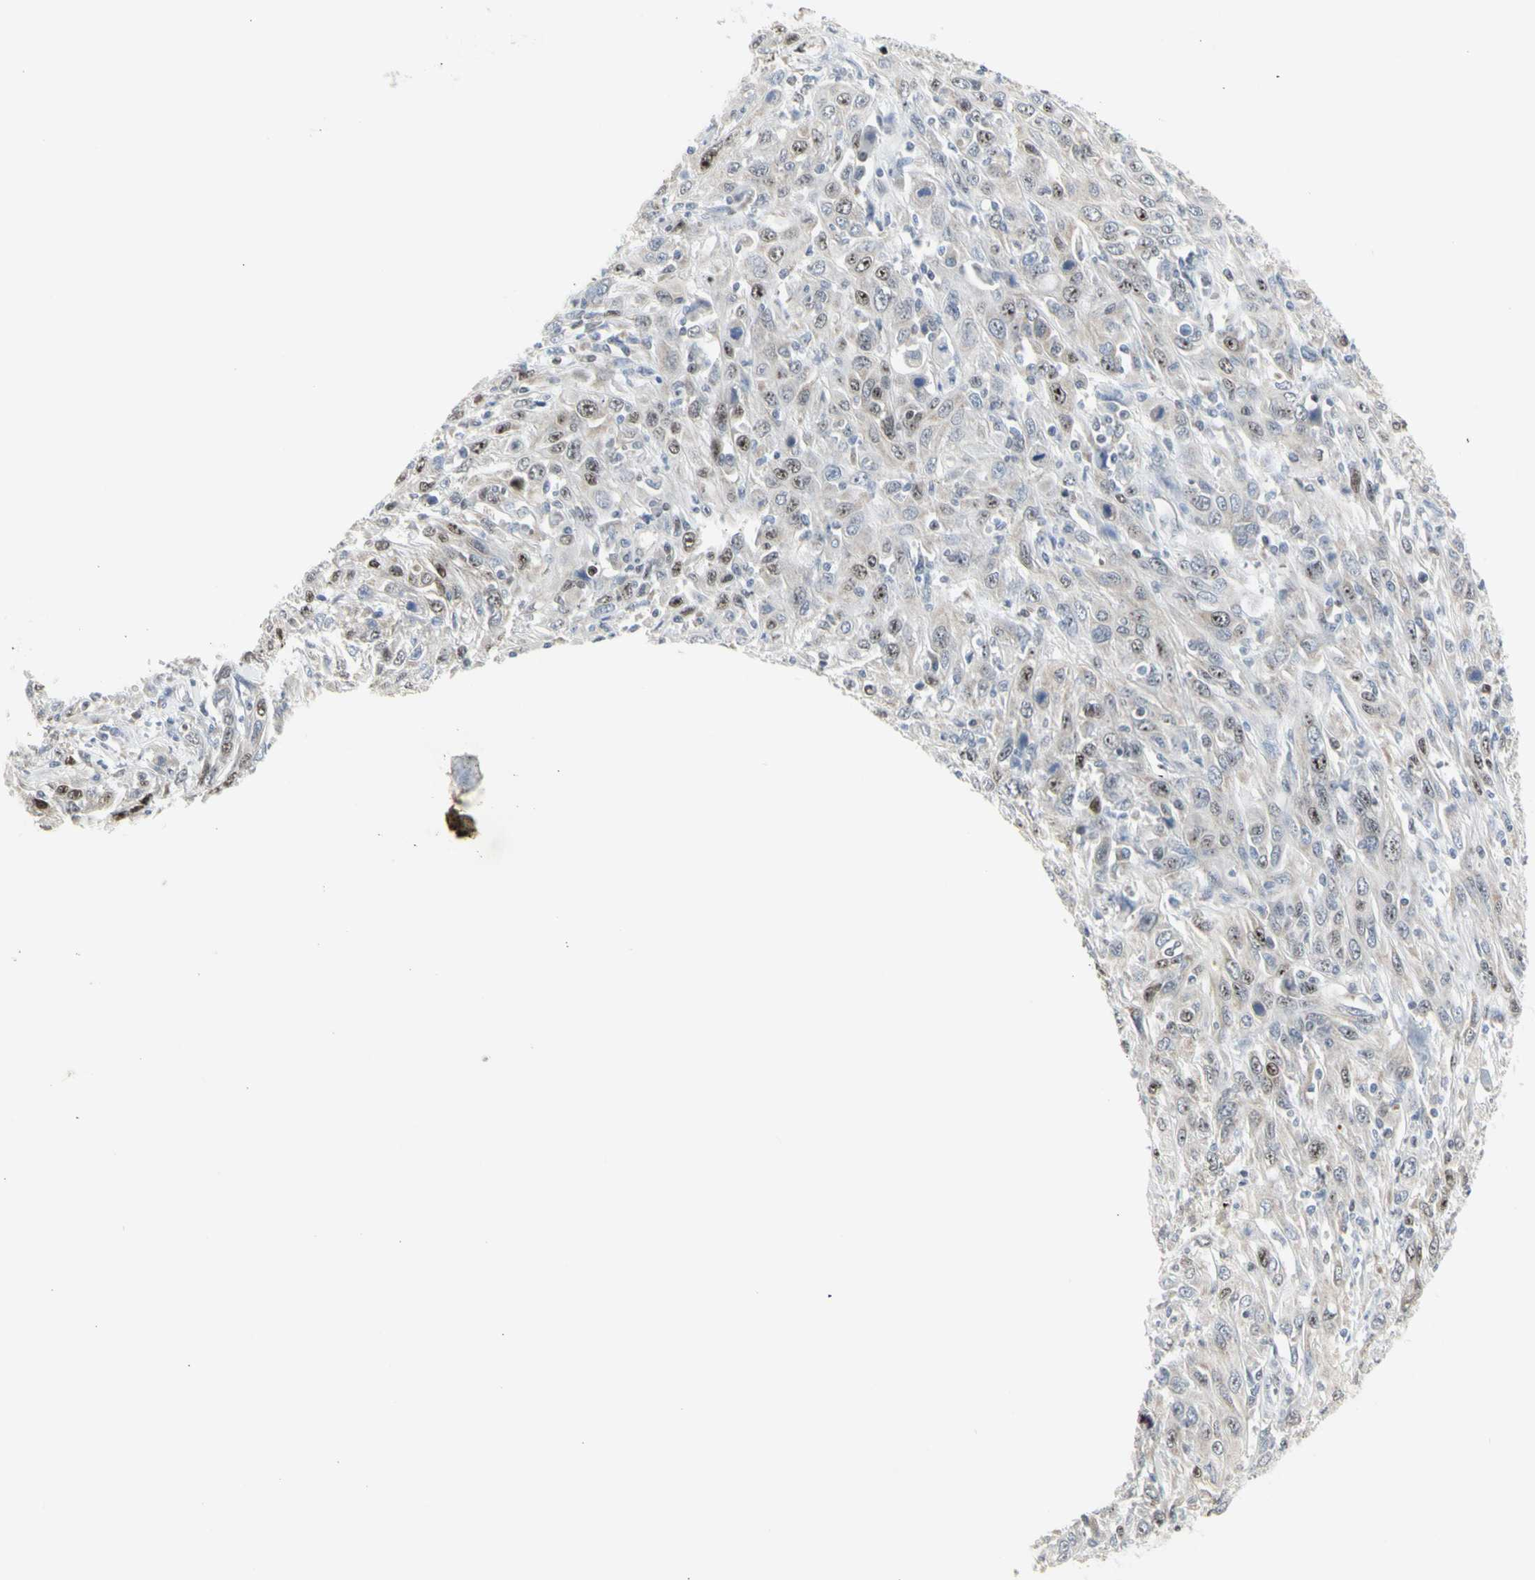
{"staining": {"intensity": "weak", "quantity": "25%-75%", "location": "nuclear"}, "tissue": "cervical cancer", "cell_type": "Tumor cells", "image_type": "cancer", "snomed": [{"axis": "morphology", "description": "Squamous cell carcinoma, NOS"}, {"axis": "topography", "description": "Cervix"}], "caption": "Immunohistochemistry of human squamous cell carcinoma (cervical) shows low levels of weak nuclear positivity in approximately 25%-75% of tumor cells.", "gene": "DHRS7B", "patient": {"sex": "female", "age": 46}}